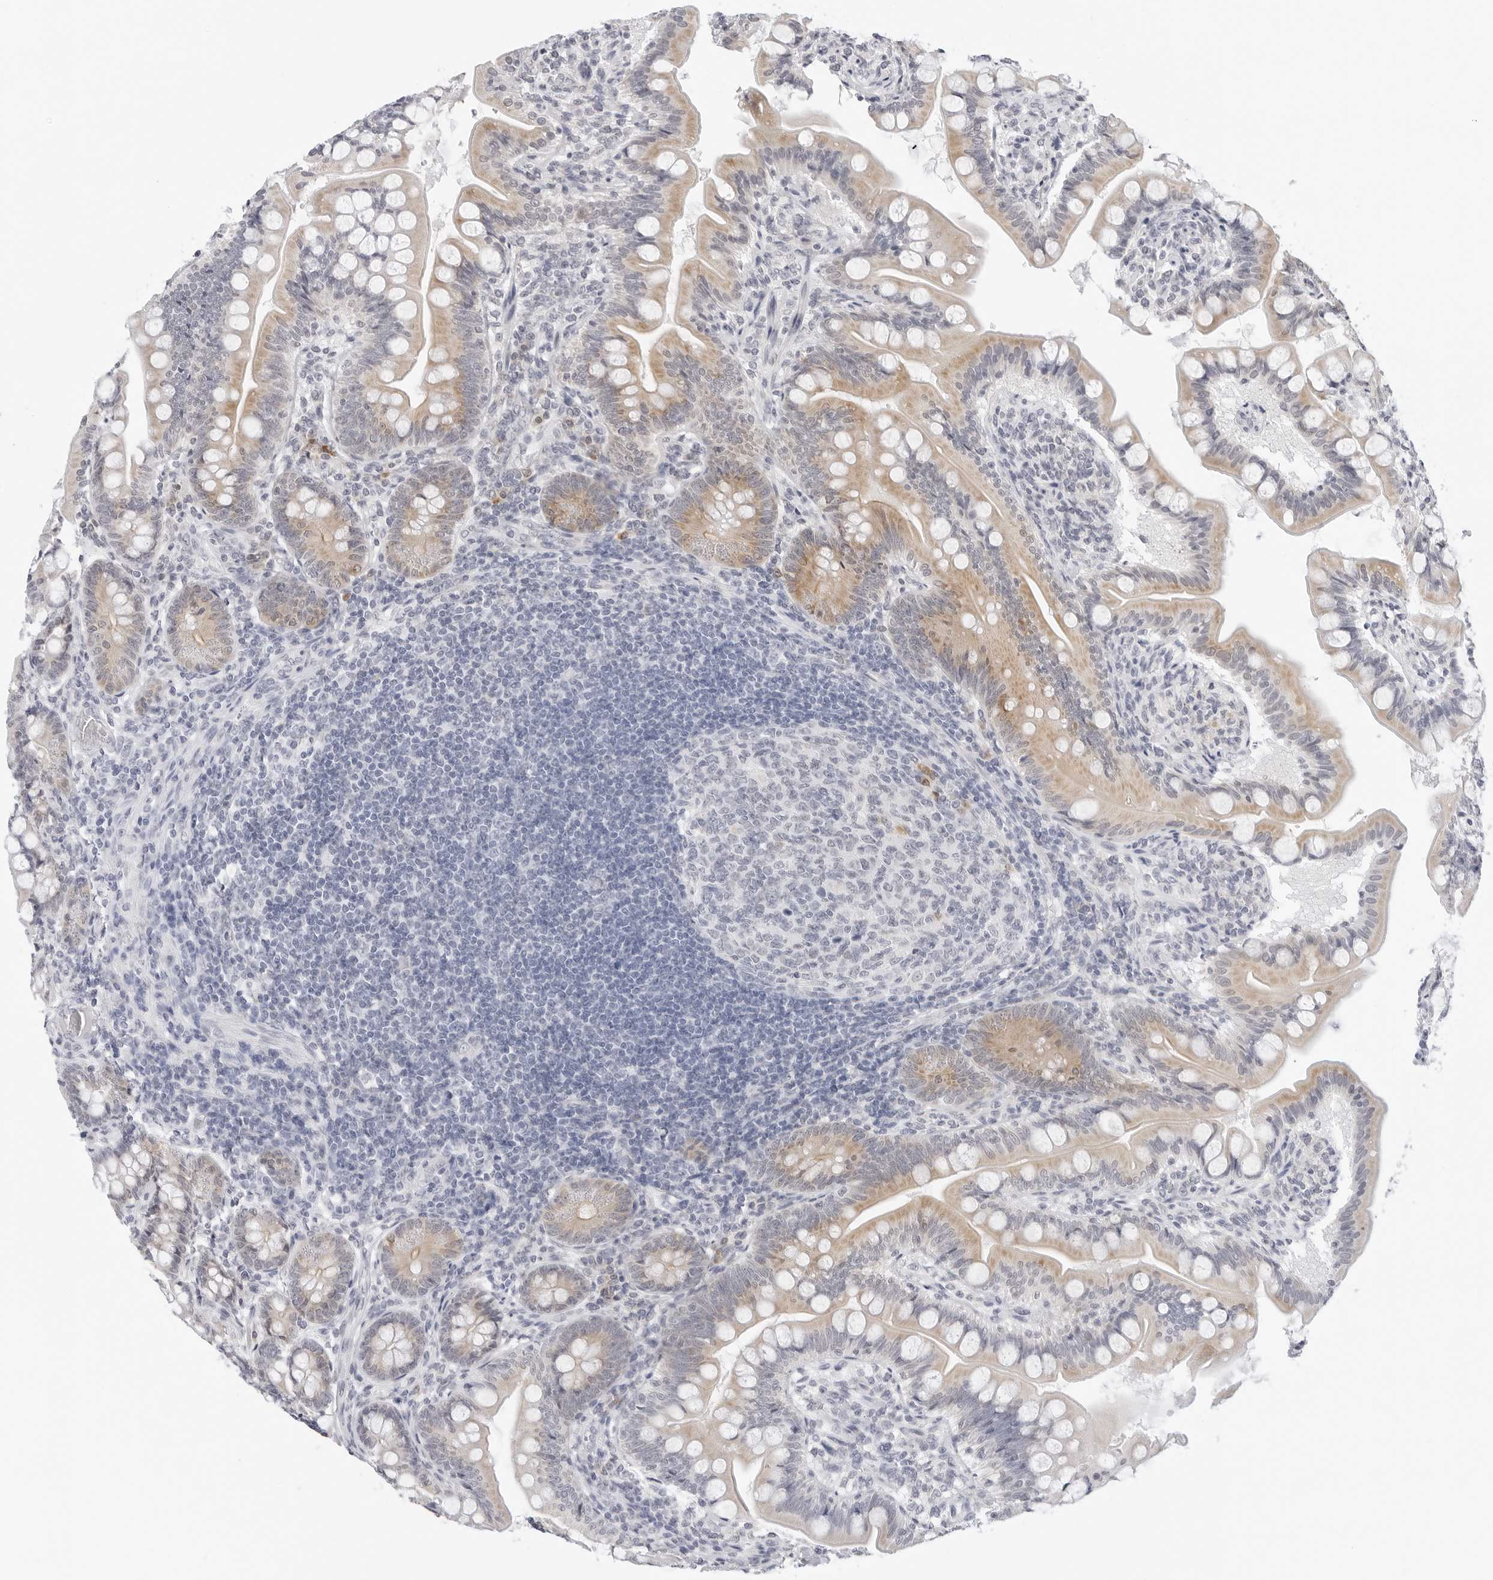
{"staining": {"intensity": "moderate", "quantity": "25%-75%", "location": "cytoplasmic/membranous"}, "tissue": "small intestine", "cell_type": "Glandular cells", "image_type": "normal", "snomed": [{"axis": "morphology", "description": "Normal tissue, NOS"}, {"axis": "topography", "description": "Small intestine"}], "caption": "Immunohistochemistry (IHC) of benign small intestine shows medium levels of moderate cytoplasmic/membranous staining in about 25%-75% of glandular cells. (Stains: DAB in brown, nuclei in blue, Microscopy: brightfield microscopy at high magnification).", "gene": "EDN2", "patient": {"sex": "male", "age": 7}}